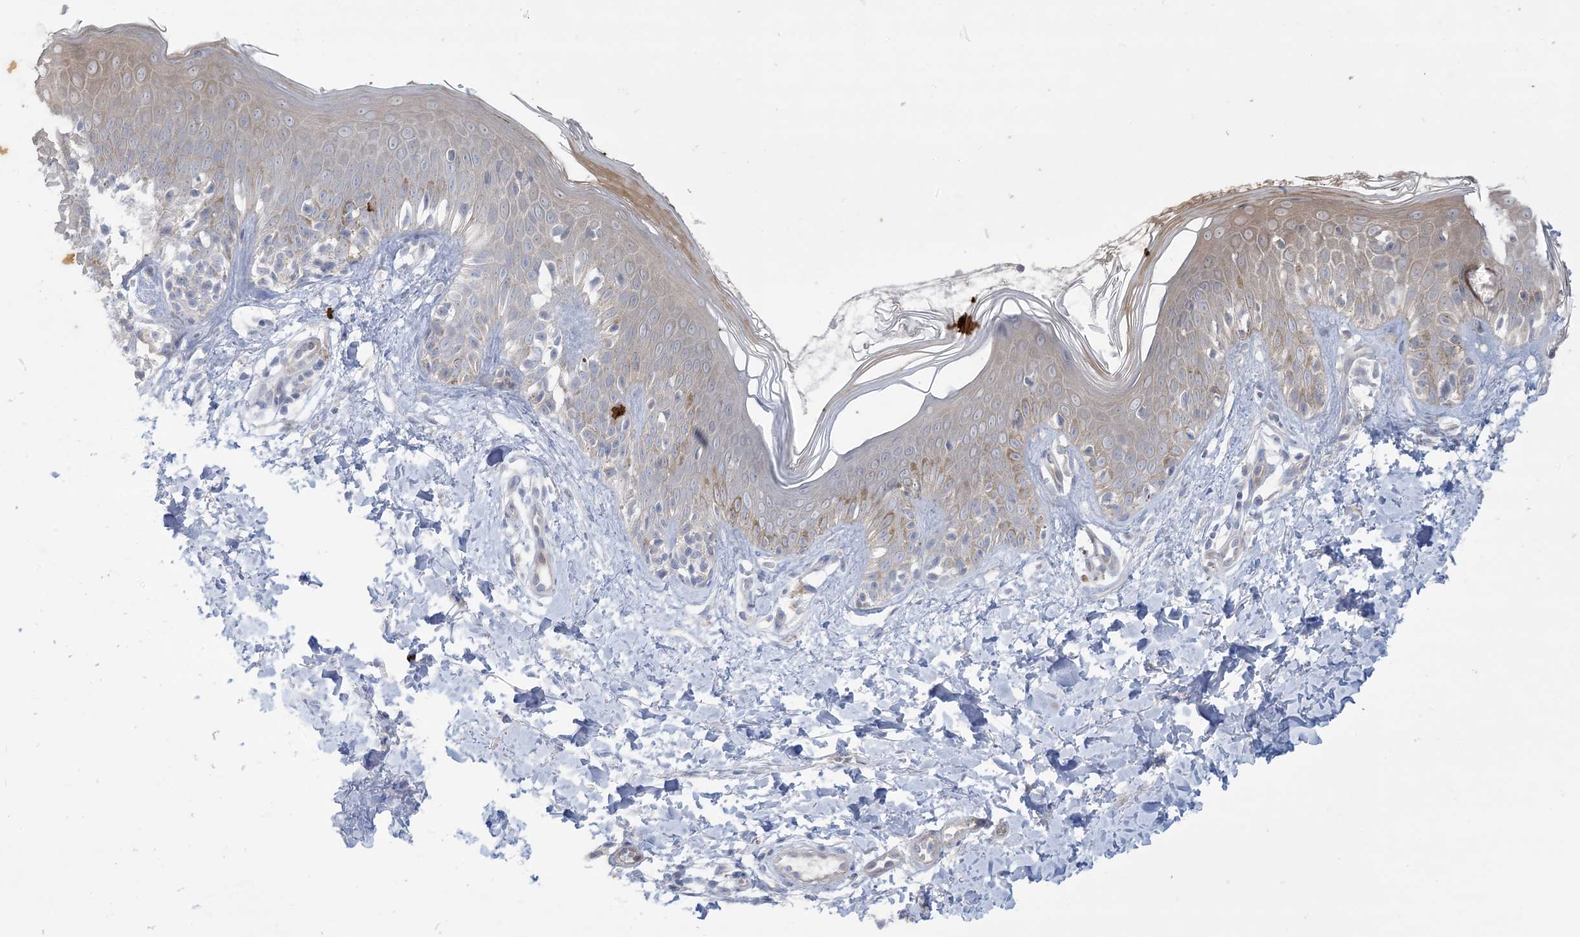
{"staining": {"intensity": "negative", "quantity": "none", "location": "none"}, "tissue": "skin", "cell_type": "Fibroblasts", "image_type": "normal", "snomed": [{"axis": "morphology", "description": "Normal tissue, NOS"}, {"axis": "topography", "description": "Skin"}], "caption": "This is a histopathology image of IHC staining of normal skin, which shows no staining in fibroblasts. (Brightfield microscopy of DAB (3,3'-diaminobenzidine) immunohistochemistry (IHC) at high magnification).", "gene": "ATP11C", "patient": {"sex": "male", "age": 37}}